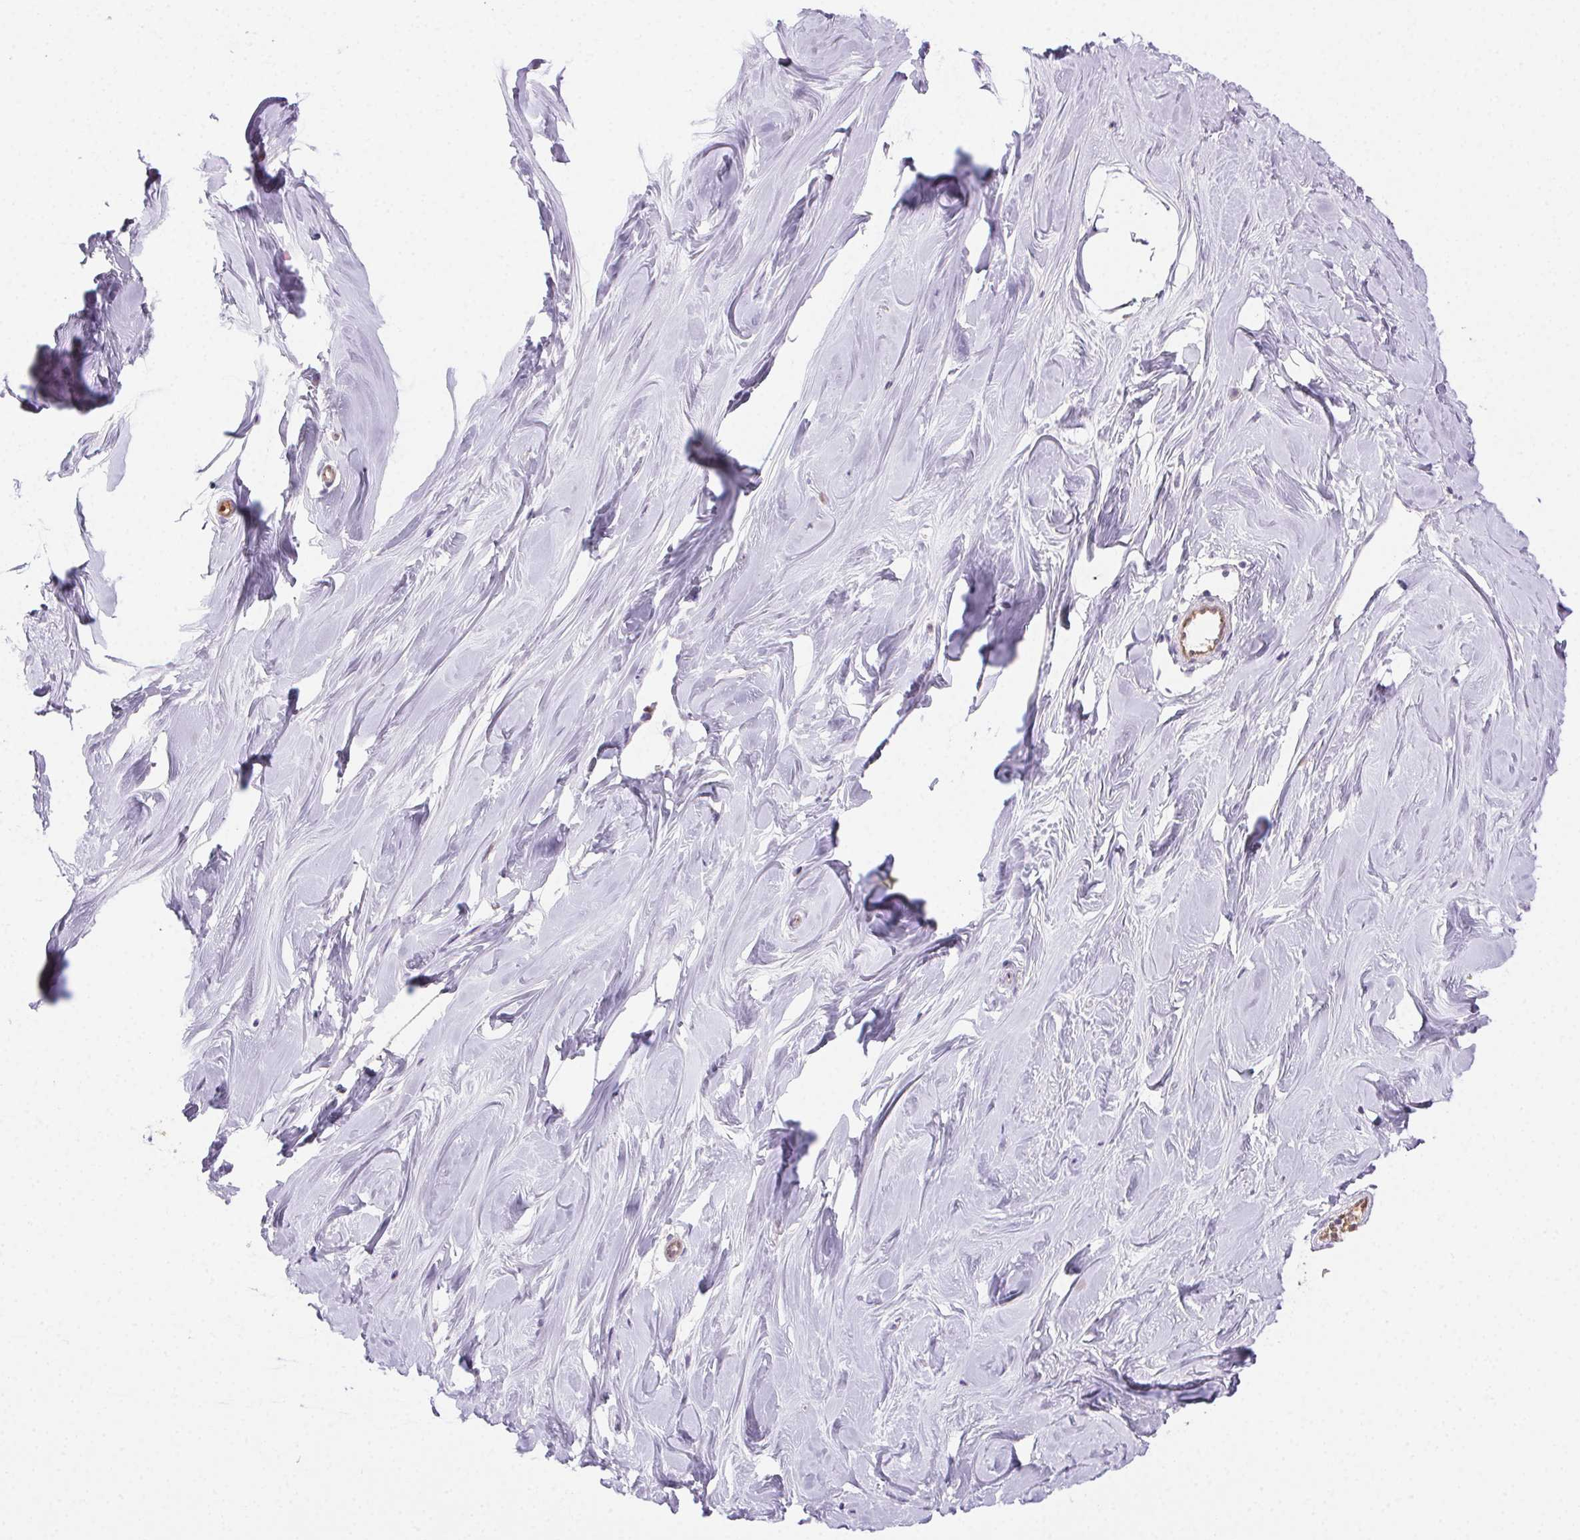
{"staining": {"intensity": "negative", "quantity": "none", "location": "none"}, "tissue": "breast", "cell_type": "Adipocytes", "image_type": "normal", "snomed": [{"axis": "morphology", "description": "Normal tissue, NOS"}, {"axis": "topography", "description": "Breast"}], "caption": "Immunohistochemistry photomicrograph of unremarkable breast: human breast stained with DAB (3,3'-diaminobenzidine) demonstrates no significant protein staining in adipocytes.", "gene": "TMEM45A", "patient": {"sex": "female", "age": 27}}